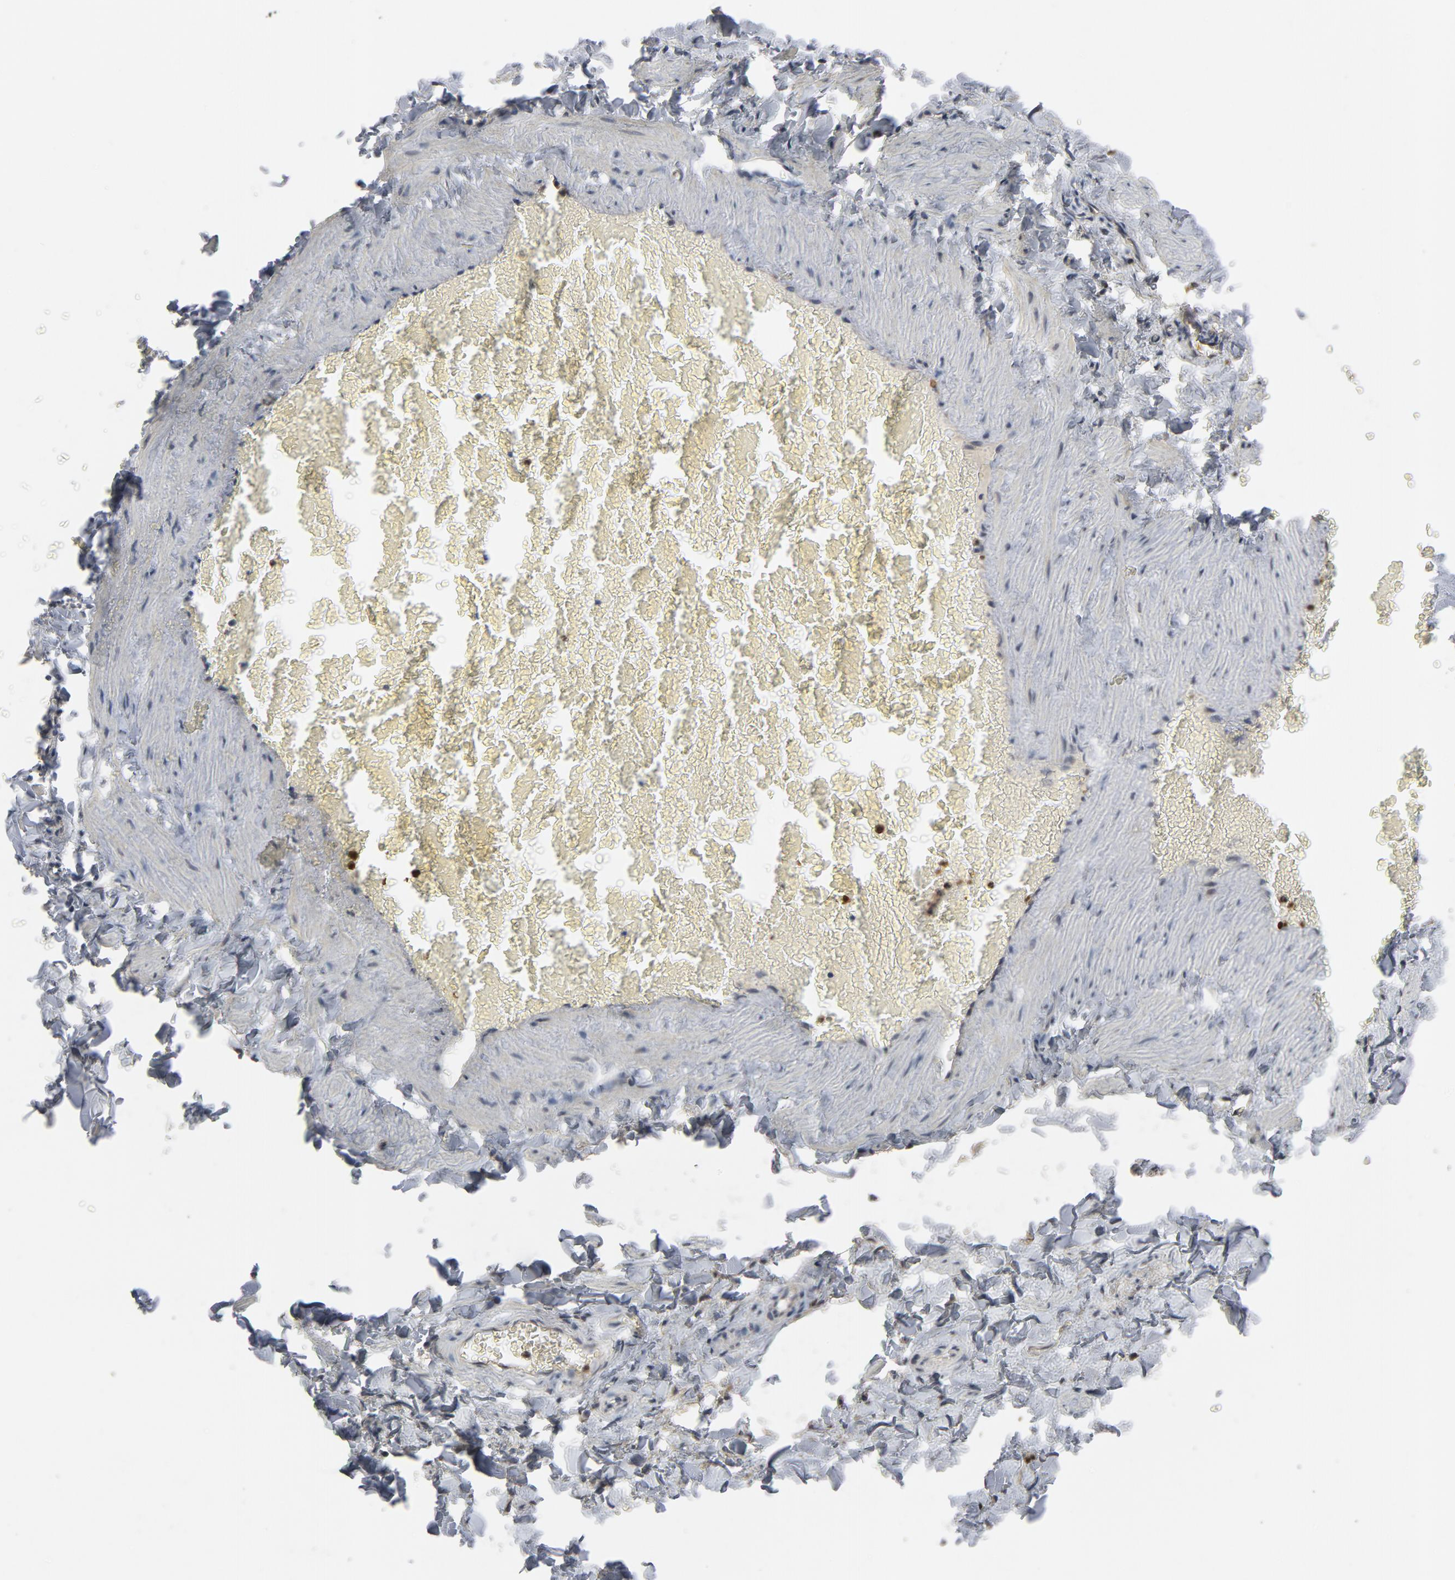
{"staining": {"intensity": "negative", "quantity": "none", "location": "none"}, "tissue": "adipose tissue", "cell_type": "Adipocytes", "image_type": "normal", "snomed": [{"axis": "morphology", "description": "Normal tissue, NOS"}, {"axis": "topography", "description": "Vascular tissue"}], "caption": "Adipocytes are negative for protein expression in benign human adipose tissue. The staining was performed using DAB (3,3'-diaminobenzidine) to visualize the protein expression in brown, while the nuclei were stained in blue with hematoxylin (Magnification: 20x).", "gene": "RTL5", "patient": {"sex": "male", "age": 41}}